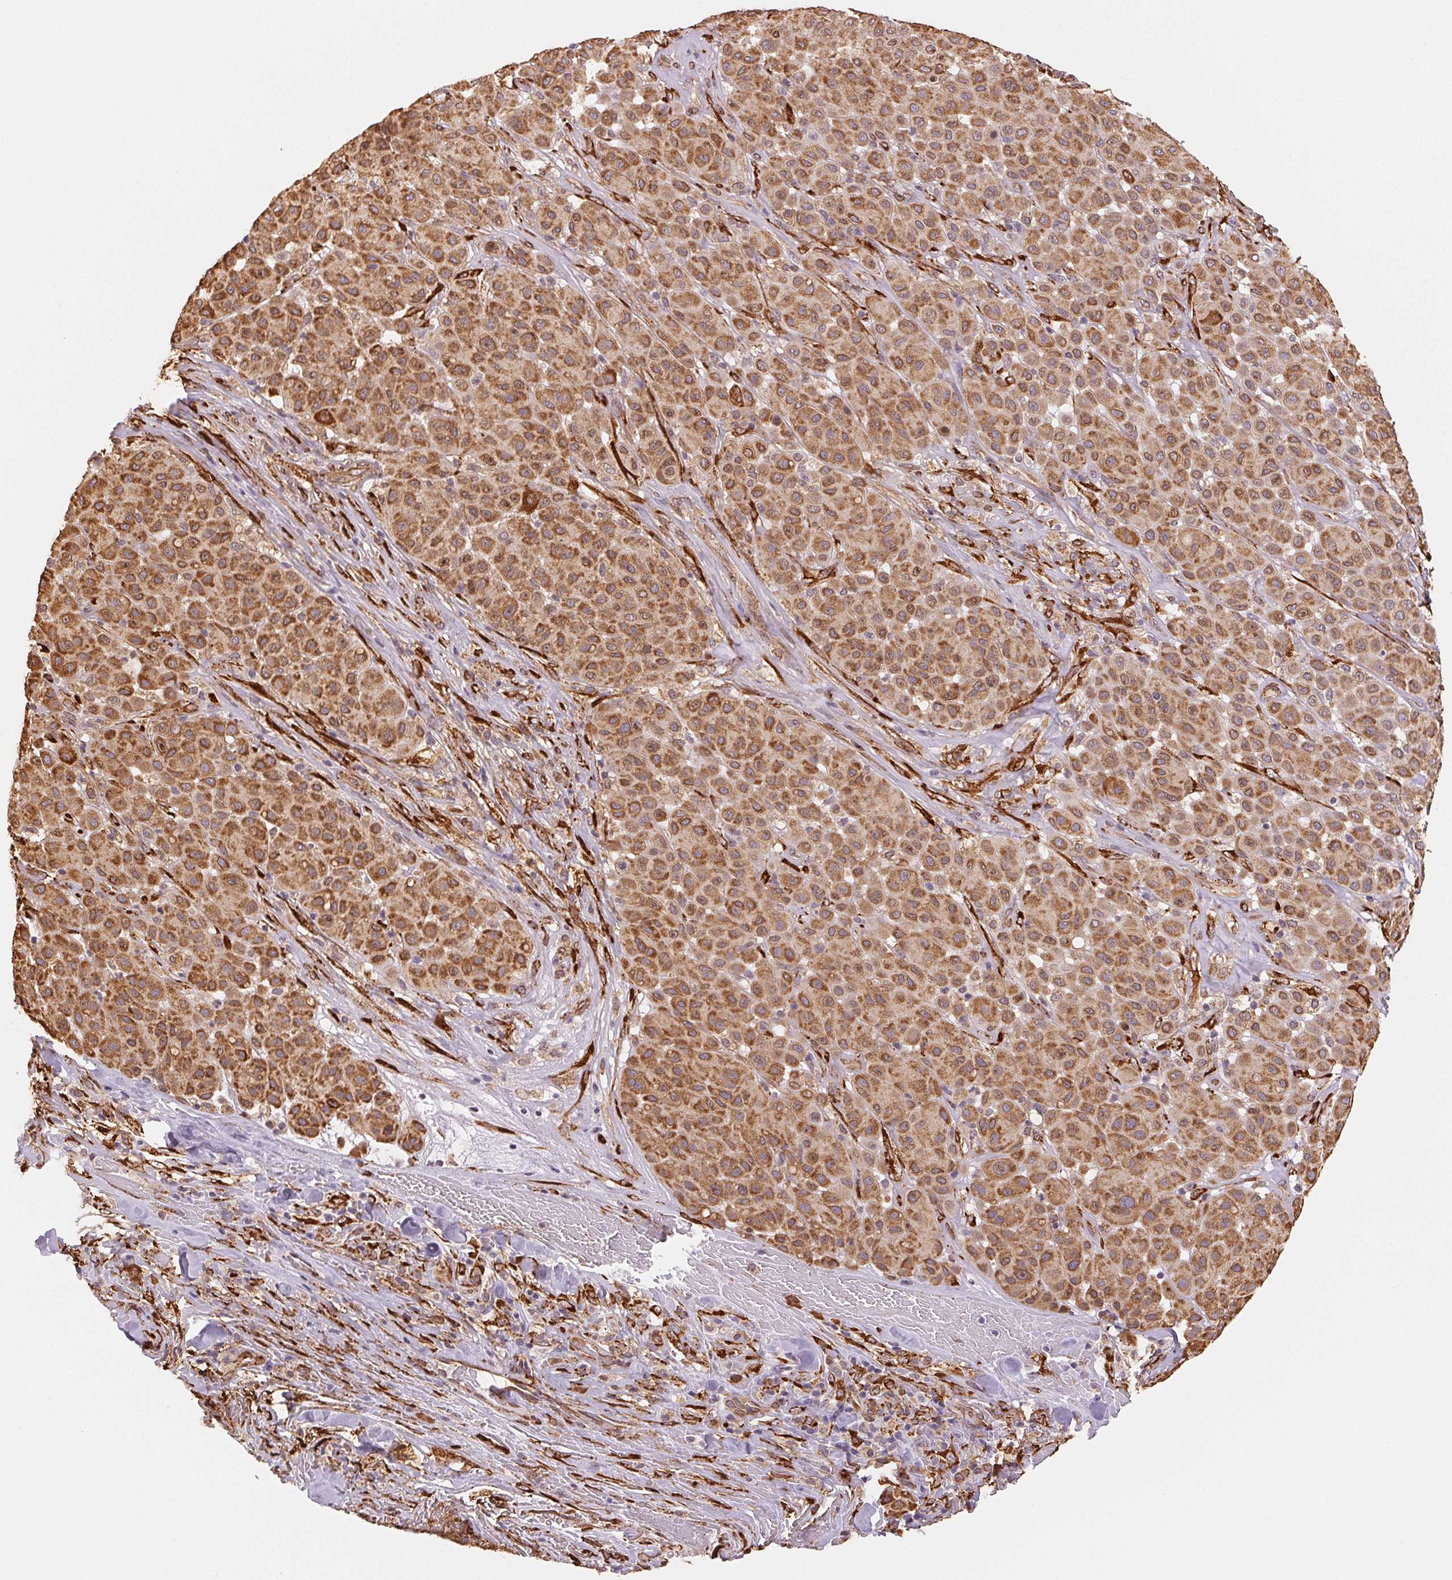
{"staining": {"intensity": "moderate", "quantity": ">75%", "location": "cytoplasmic/membranous"}, "tissue": "melanoma", "cell_type": "Tumor cells", "image_type": "cancer", "snomed": [{"axis": "morphology", "description": "Malignant melanoma, Metastatic site"}, {"axis": "topography", "description": "Smooth muscle"}], "caption": "A high-resolution image shows IHC staining of melanoma, which demonstrates moderate cytoplasmic/membranous staining in approximately >75% of tumor cells.", "gene": "RCN3", "patient": {"sex": "male", "age": 41}}